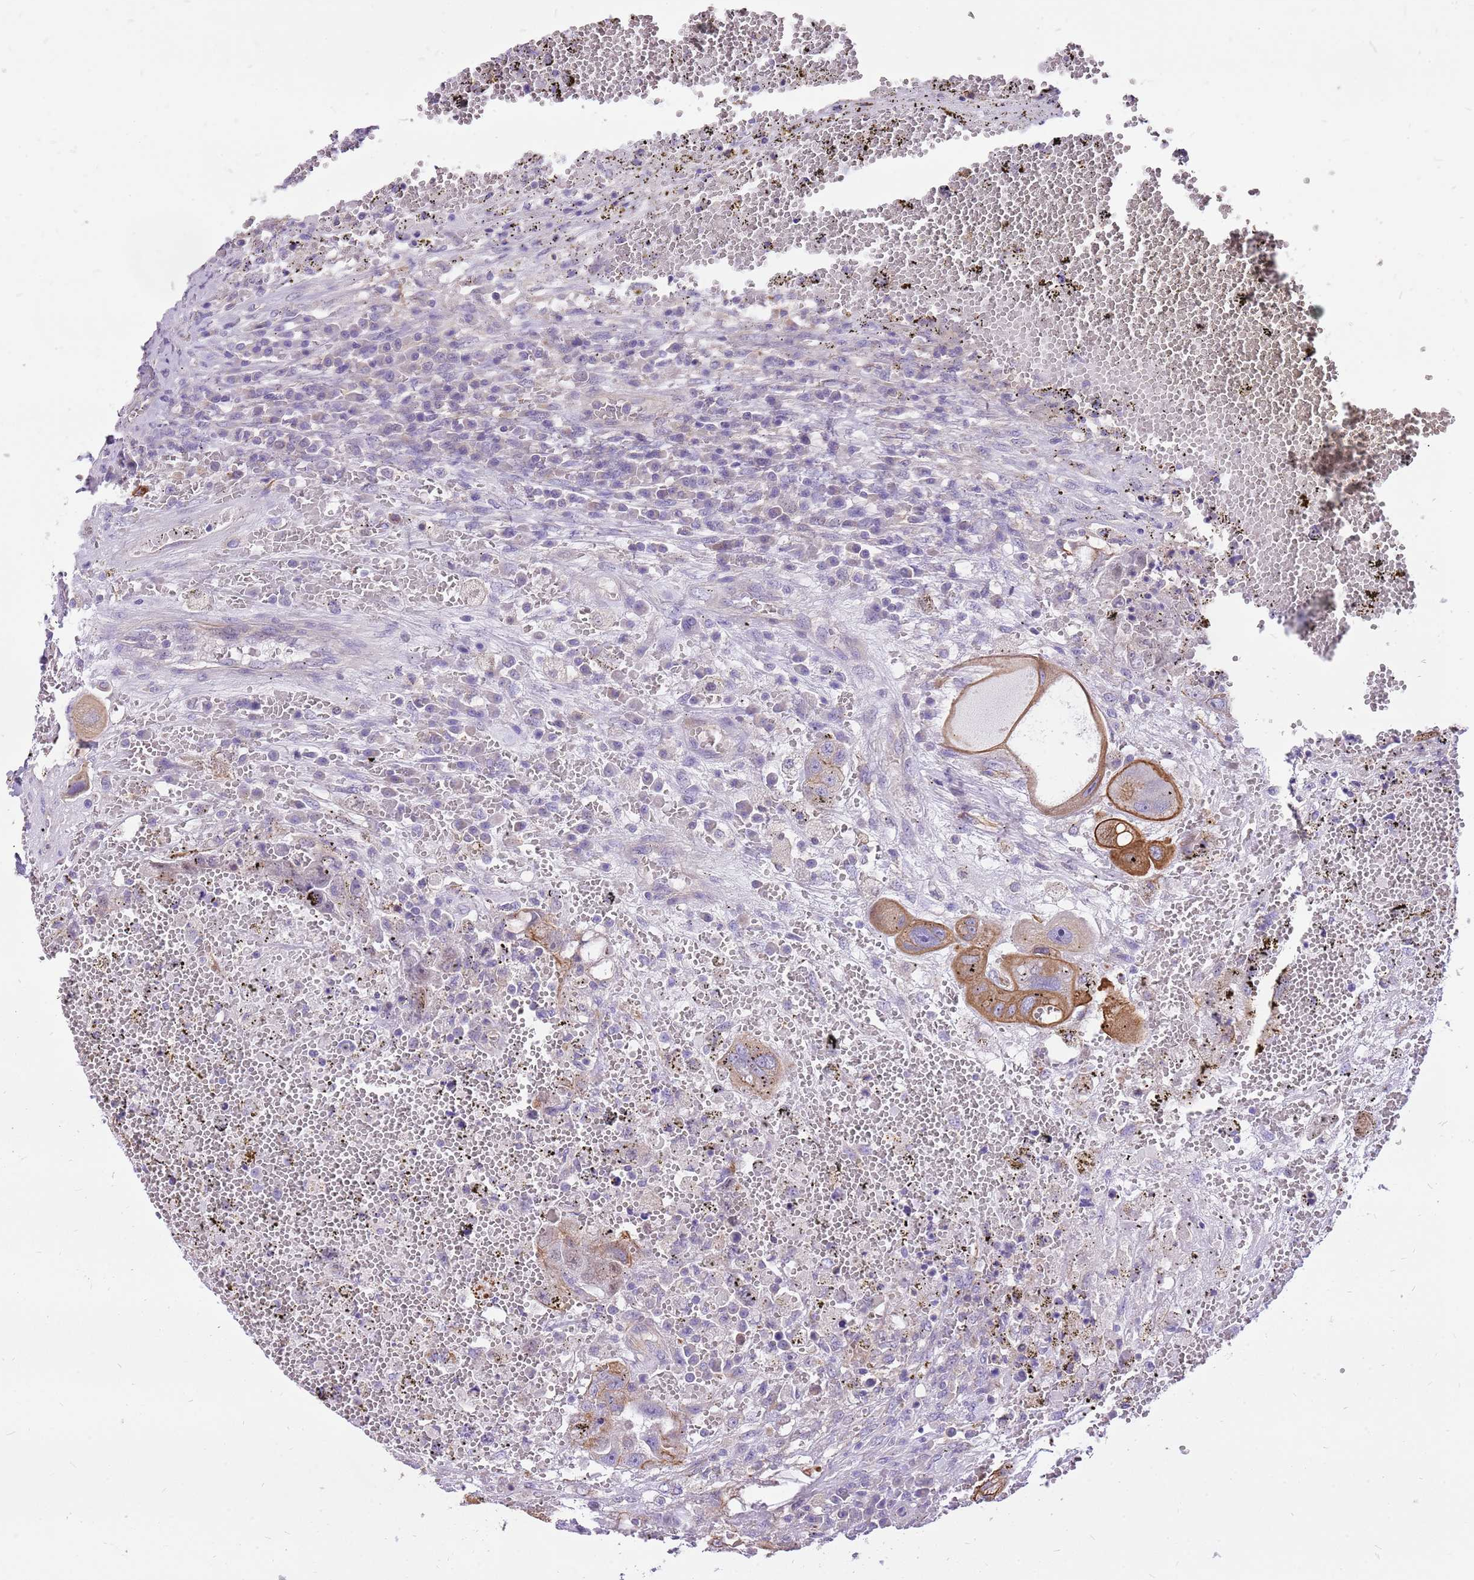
{"staining": {"intensity": "moderate", "quantity": "25%-75%", "location": "cytoplasmic/membranous,nuclear"}, "tissue": "testis cancer", "cell_type": "Tumor cells", "image_type": "cancer", "snomed": [{"axis": "morphology", "description": "Carcinoma, Embryonal, NOS"}, {"axis": "topography", "description": "Testis"}], "caption": "This micrograph exhibits testis embryonal carcinoma stained with immunohistochemistry to label a protein in brown. The cytoplasmic/membranous and nuclear of tumor cells show moderate positivity for the protein. Nuclei are counter-stained blue.", "gene": "WASHC4", "patient": {"sex": "male", "age": 26}}